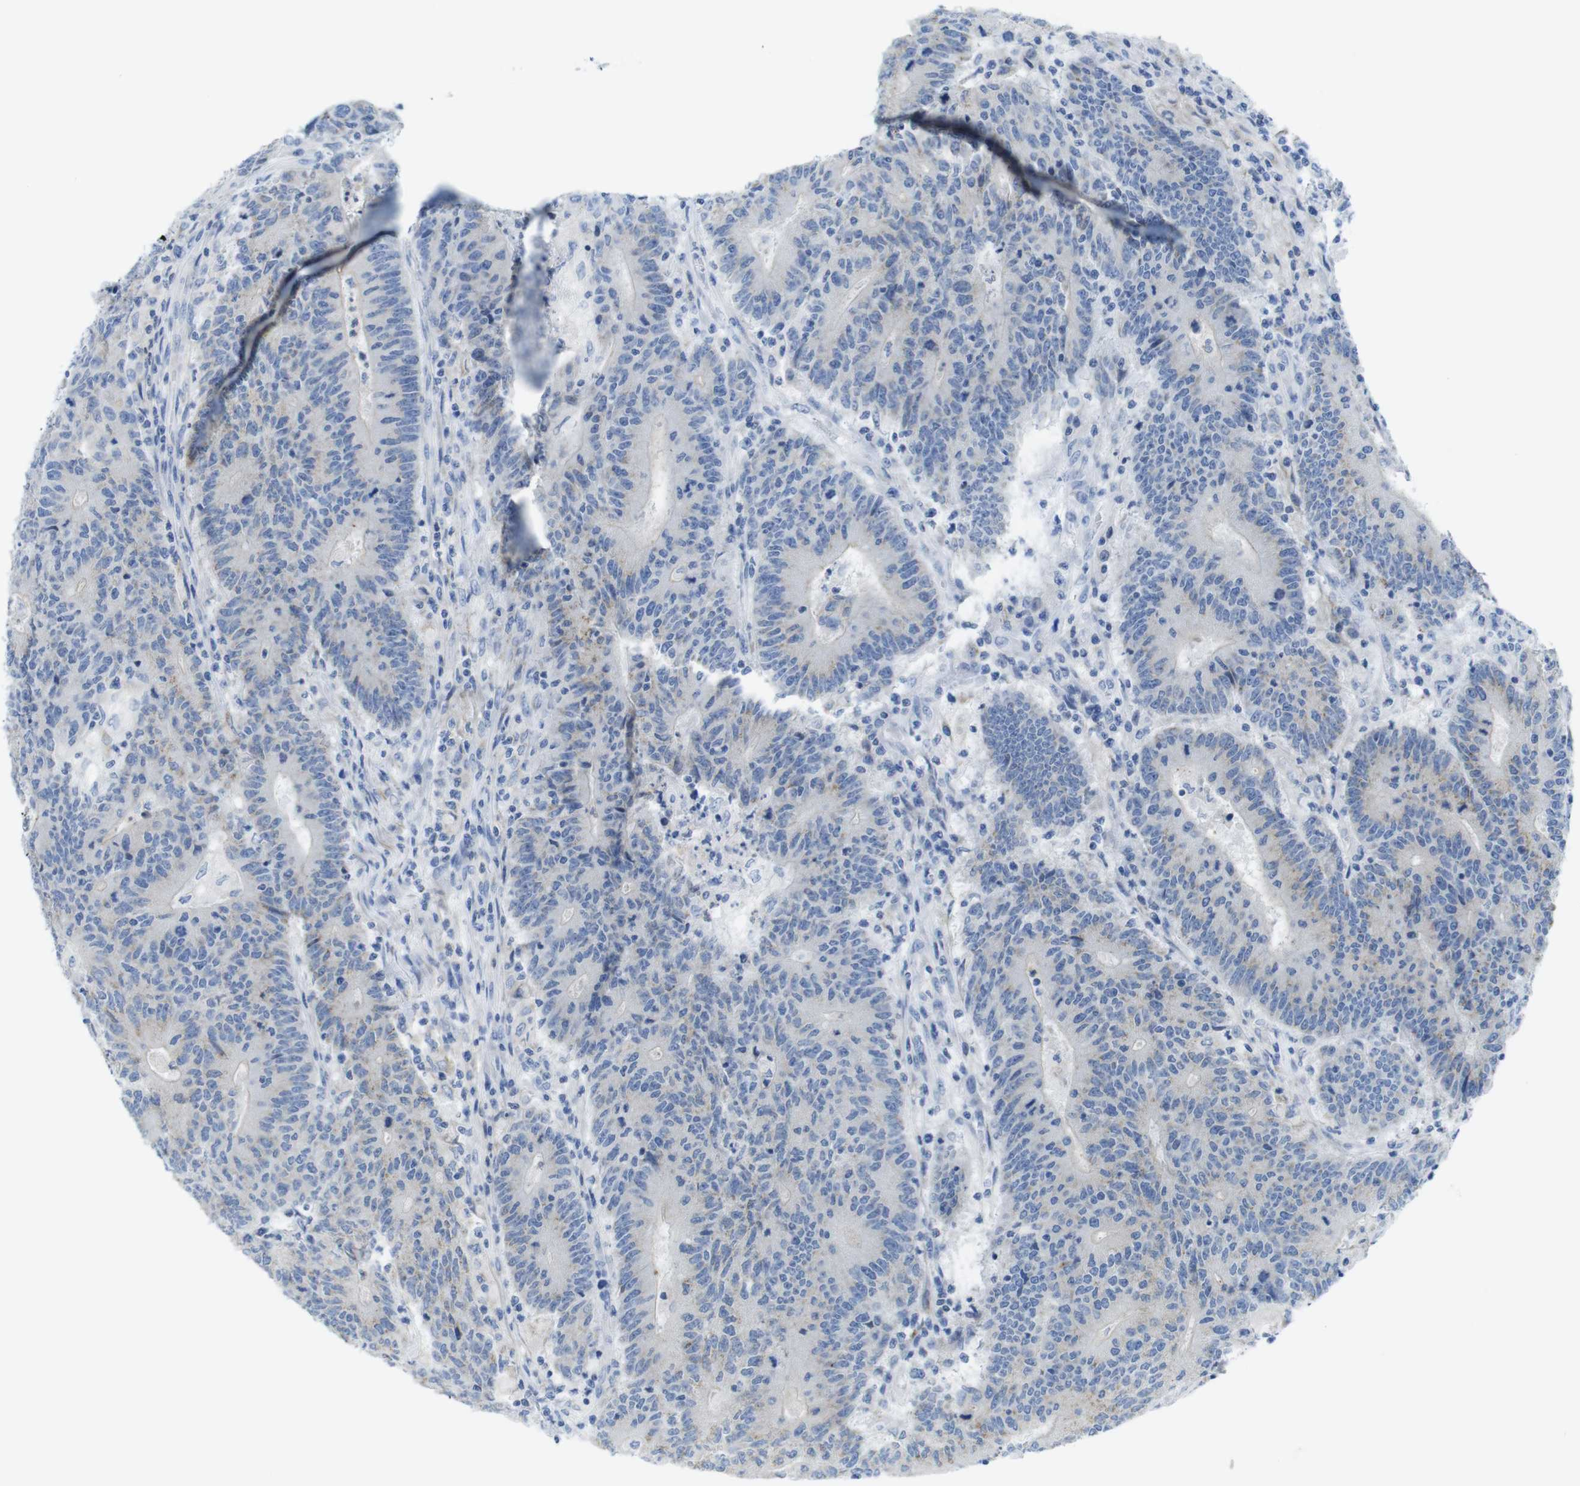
{"staining": {"intensity": "weak", "quantity": "<25%", "location": "cytoplasmic/membranous"}, "tissue": "colorectal cancer", "cell_type": "Tumor cells", "image_type": "cancer", "snomed": [{"axis": "morphology", "description": "Normal tissue, NOS"}, {"axis": "morphology", "description": "Adenocarcinoma, NOS"}, {"axis": "topography", "description": "Colon"}], "caption": "This is an immunohistochemistry photomicrograph of colorectal adenocarcinoma. There is no positivity in tumor cells.", "gene": "ASIC5", "patient": {"sex": "female", "age": 75}}